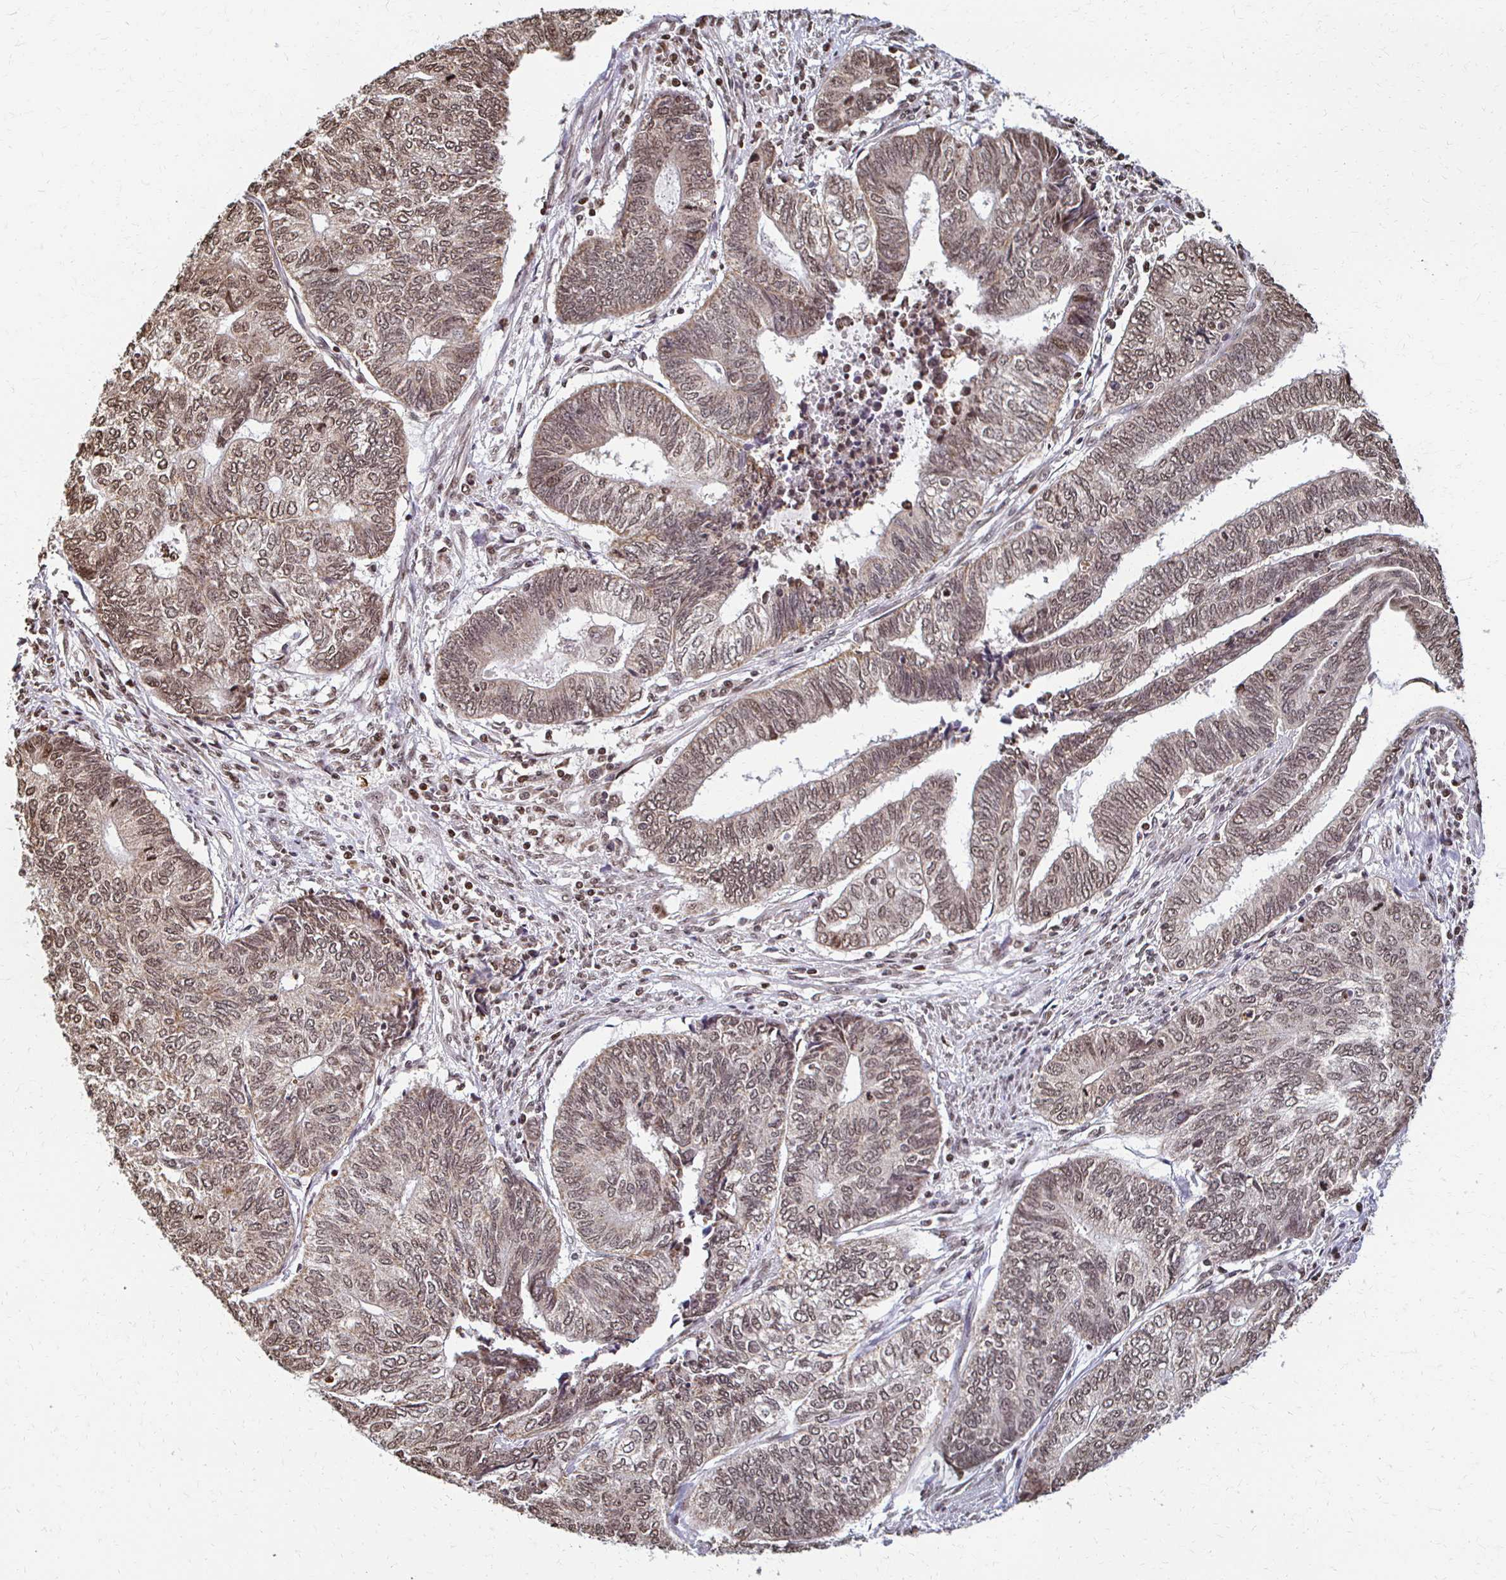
{"staining": {"intensity": "moderate", "quantity": ">75%", "location": "nuclear"}, "tissue": "endometrial cancer", "cell_type": "Tumor cells", "image_type": "cancer", "snomed": [{"axis": "morphology", "description": "Adenocarcinoma, NOS"}, {"axis": "topography", "description": "Uterus"}, {"axis": "topography", "description": "Endometrium"}], "caption": "Human adenocarcinoma (endometrial) stained with a brown dye exhibits moderate nuclear positive expression in approximately >75% of tumor cells.", "gene": "HOXA9", "patient": {"sex": "female", "age": 70}}